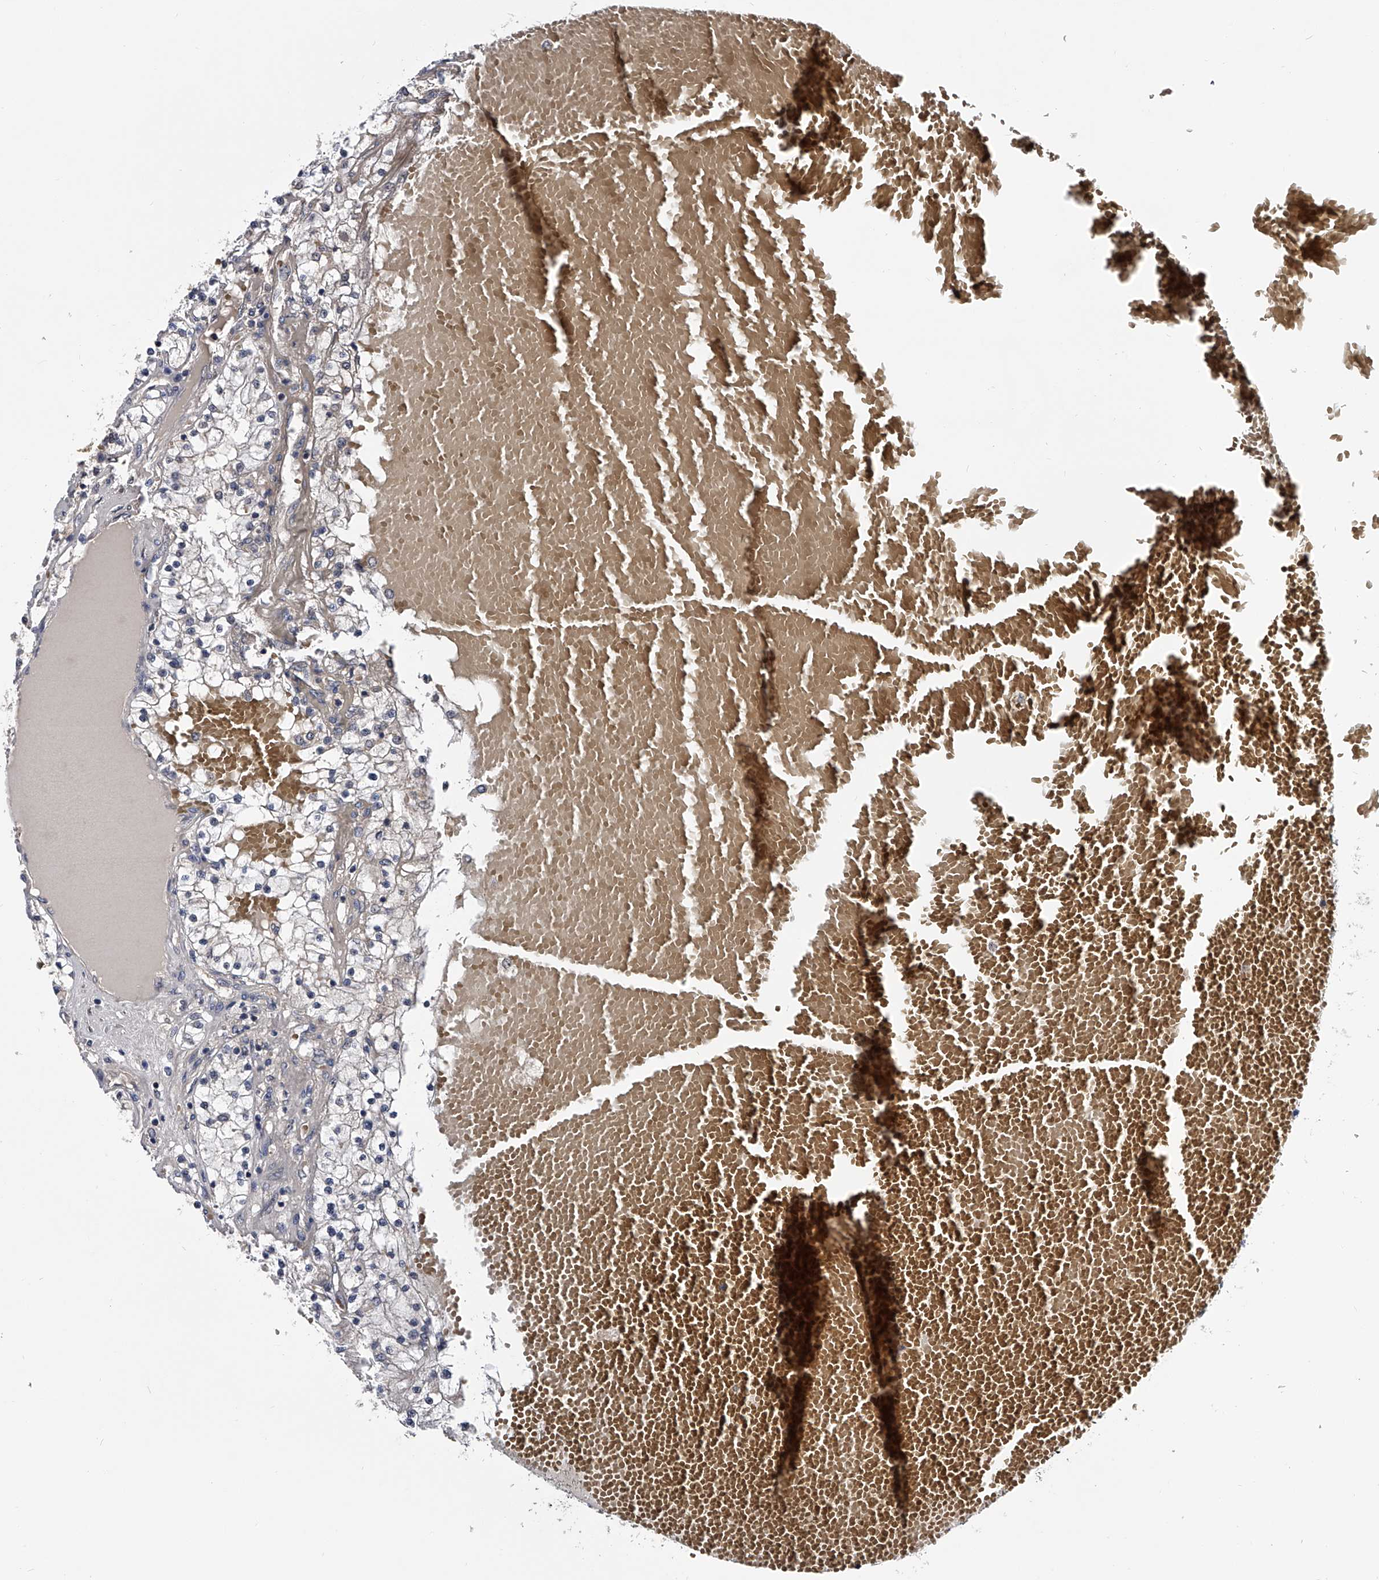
{"staining": {"intensity": "negative", "quantity": "none", "location": "none"}, "tissue": "renal cancer", "cell_type": "Tumor cells", "image_type": "cancer", "snomed": [{"axis": "morphology", "description": "Normal tissue, NOS"}, {"axis": "morphology", "description": "Adenocarcinoma, NOS"}, {"axis": "topography", "description": "Kidney"}], "caption": "Immunohistochemistry (IHC) of human renal adenocarcinoma displays no staining in tumor cells.", "gene": "EFCAB7", "patient": {"sex": "male", "age": 68}}